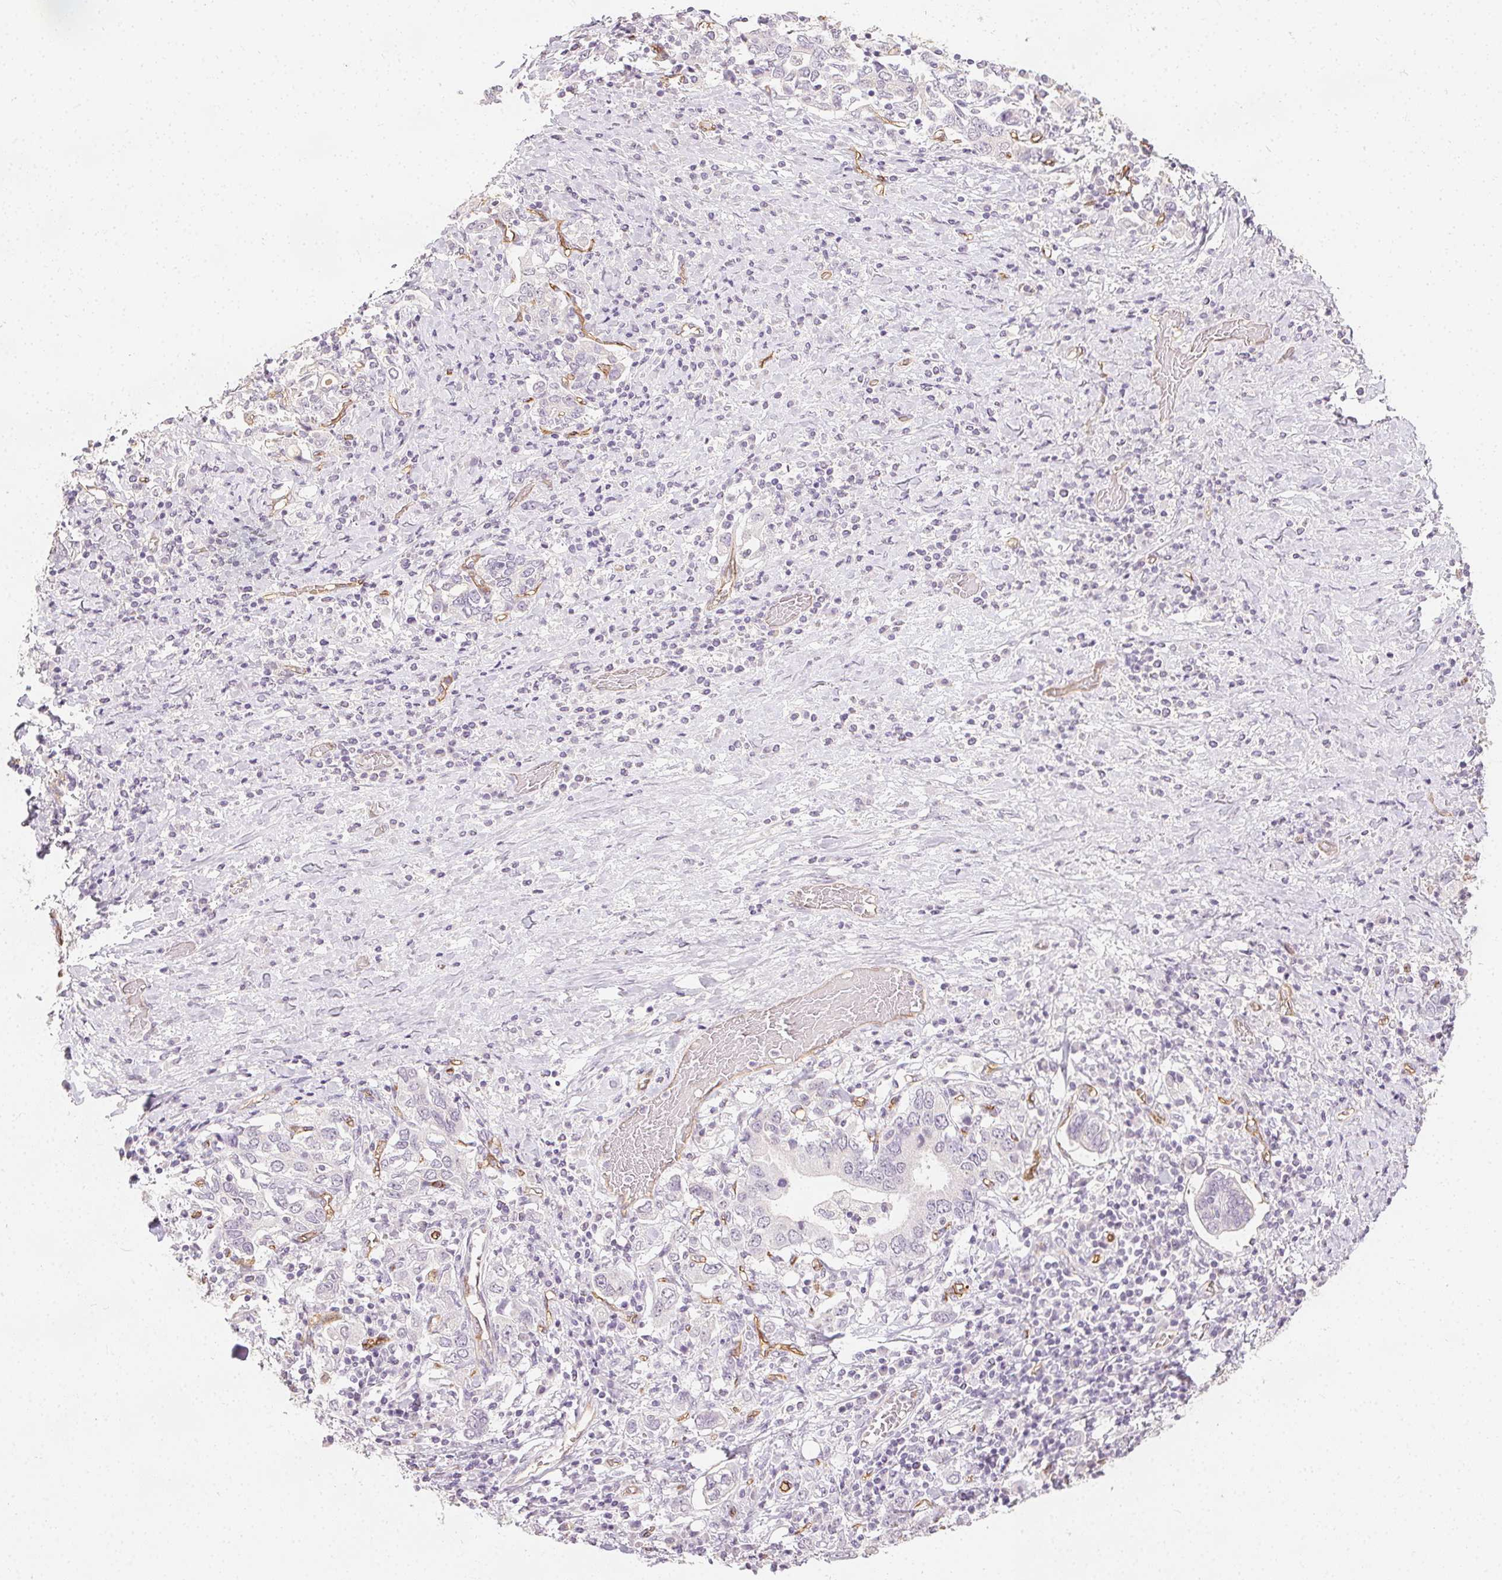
{"staining": {"intensity": "negative", "quantity": "none", "location": "none"}, "tissue": "stomach cancer", "cell_type": "Tumor cells", "image_type": "cancer", "snomed": [{"axis": "morphology", "description": "Adenocarcinoma, NOS"}, {"axis": "topography", "description": "Stomach, upper"}, {"axis": "topography", "description": "Stomach"}], "caption": "Protein analysis of stomach adenocarcinoma shows no significant expression in tumor cells.", "gene": "PODXL", "patient": {"sex": "male", "age": 62}}